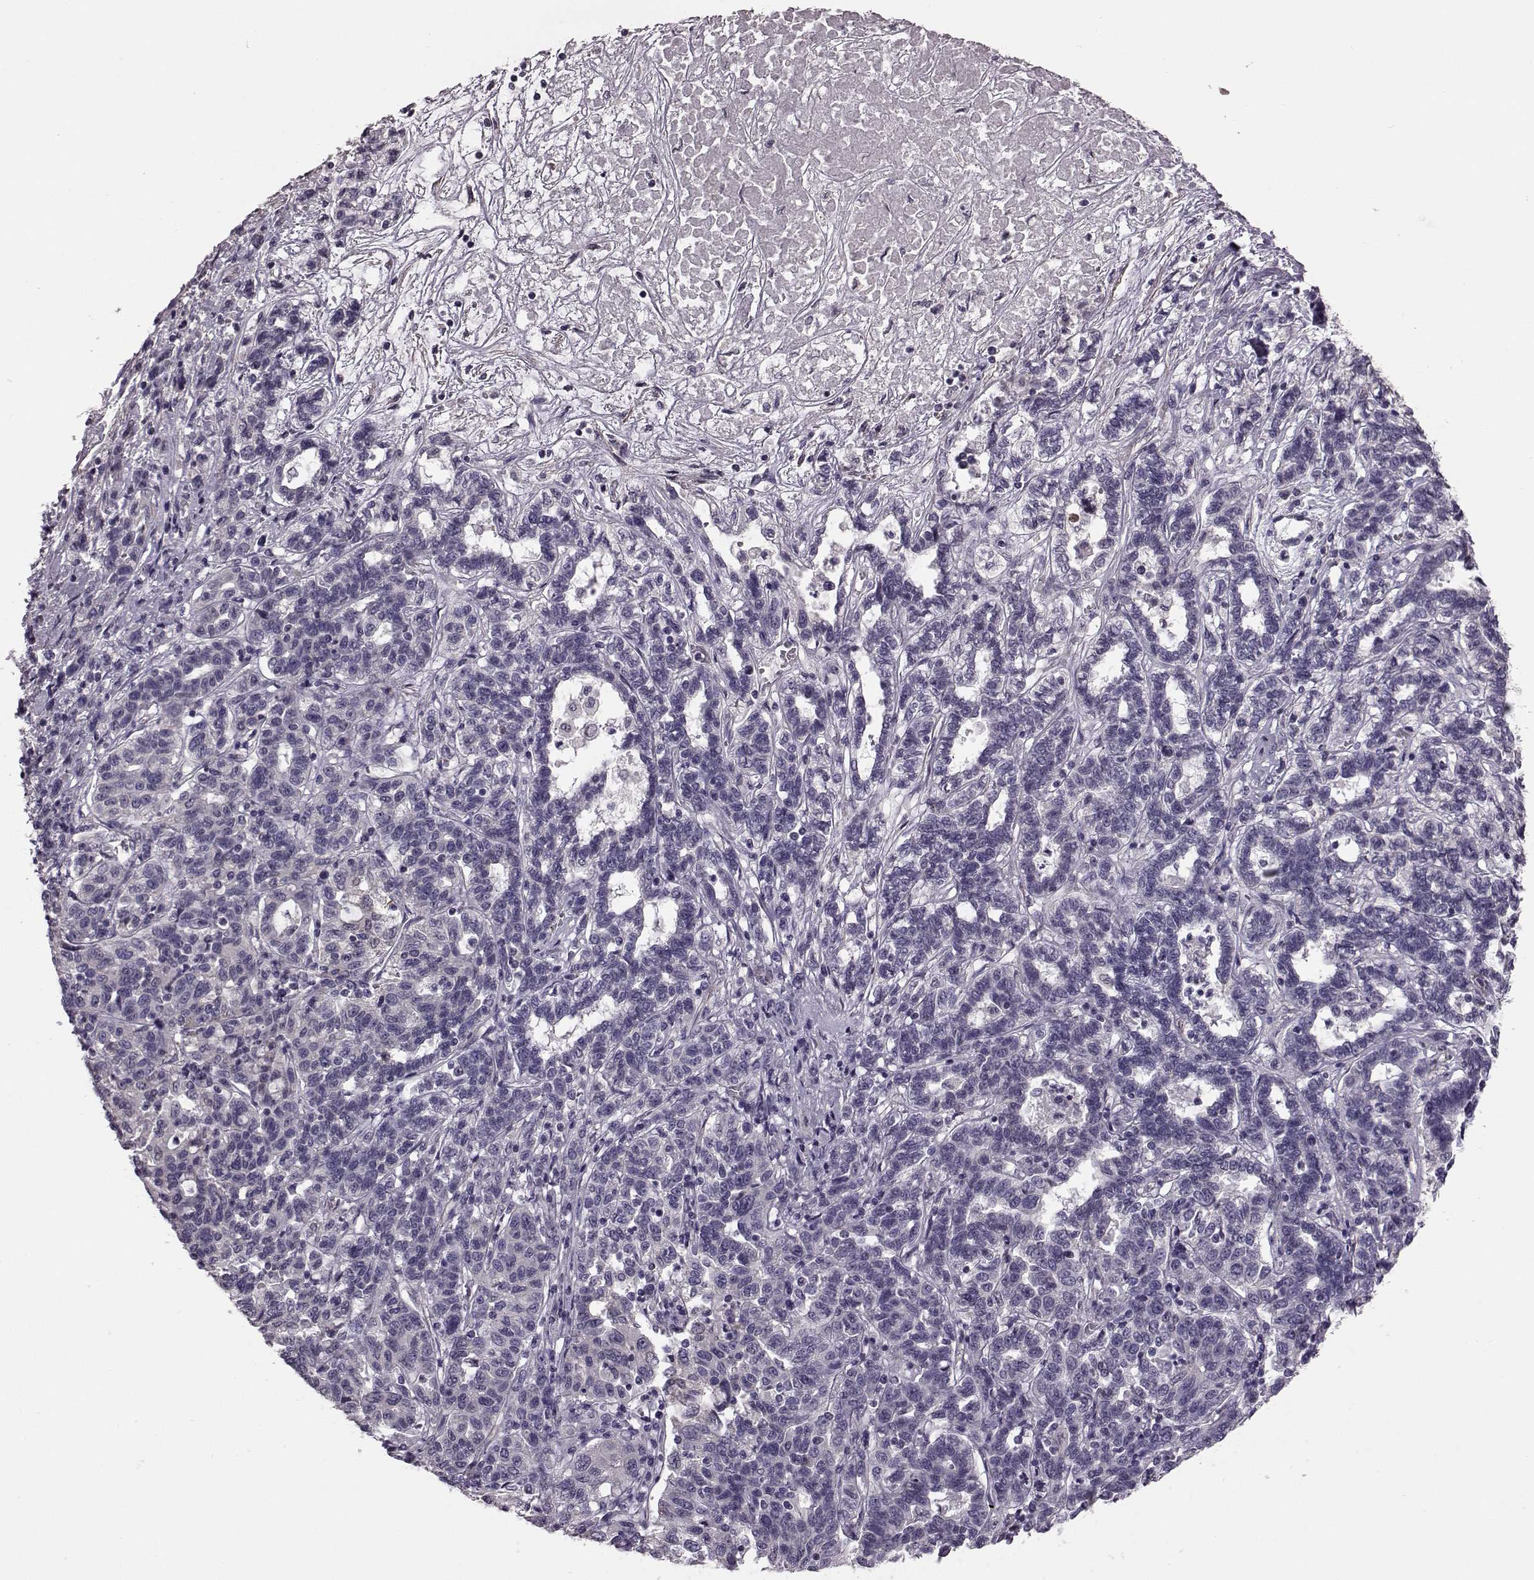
{"staining": {"intensity": "negative", "quantity": "none", "location": "none"}, "tissue": "liver cancer", "cell_type": "Tumor cells", "image_type": "cancer", "snomed": [{"axis": "morphology", "description": "Adenocarcinoma, NOS"}, {"axis": "morphology", "description": "Cholangiocarcinoma"}, {"axis": "topography", "description": "Liver"}], "caption": "An IHC photomicrograph of adenocarcinoma (liver) is shown. There is no staining in tumor cells of adenocarcinoma (liver).", "gene": "GRK1", "patient": {"sex": "male", "age": 64}}